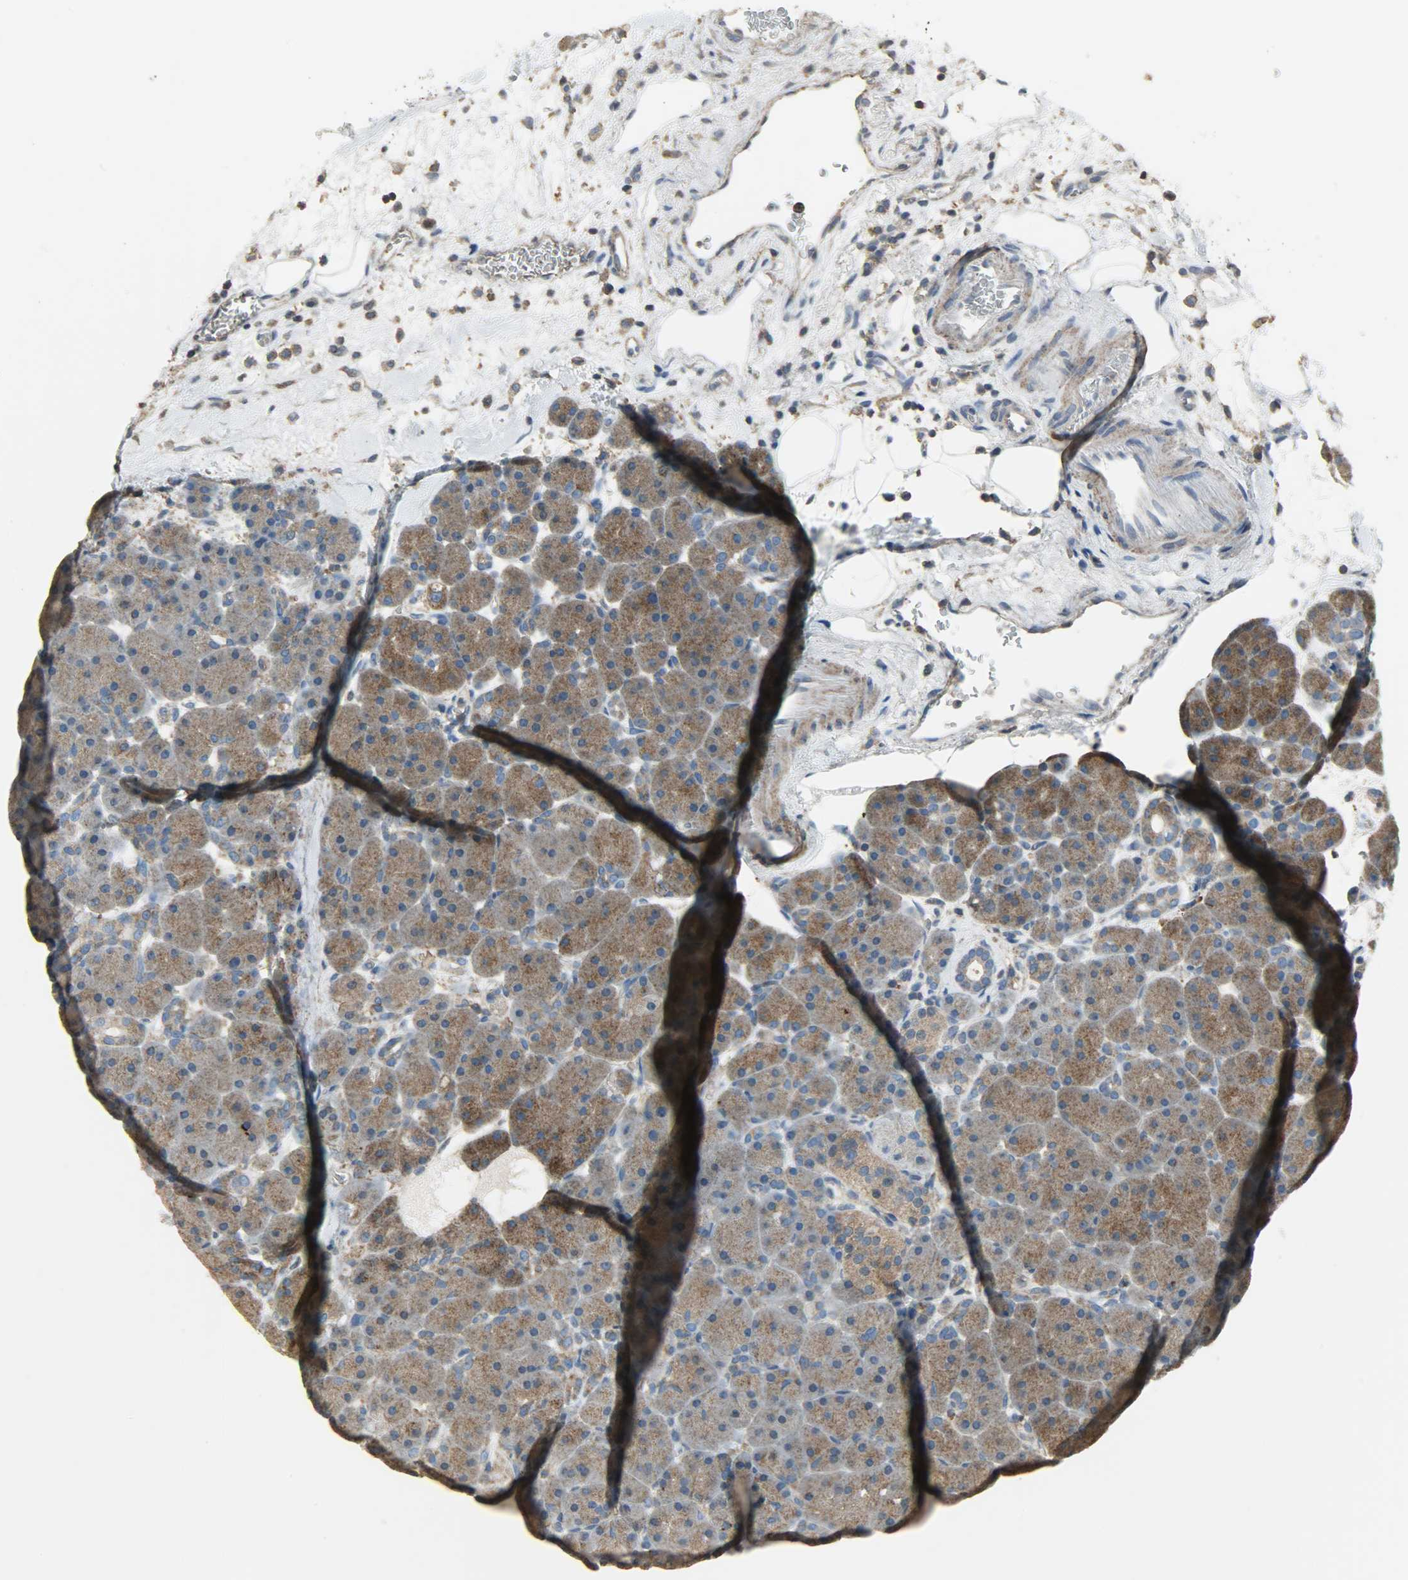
{"staining": {"intensity": "moderate", "quantity": ">75%", "location": "cytoplasmic/membranous"}, "tissue": "pancreas", "cell_type": "Exocrine glandular cells", "image_type": "normal", "snomed": [{"axis": "morphology", "description": "Normal tissue, NOS"}, {"axis": "topography", "description": "Pancreas"}], "caption": "Pancreas stained with IHC shows moderate cytoplasmic/membranous positivity in about >75% of exocrine glandular cells.", "gene": "DNAJA4", "patient": {"sex": "male", "age": 66}}